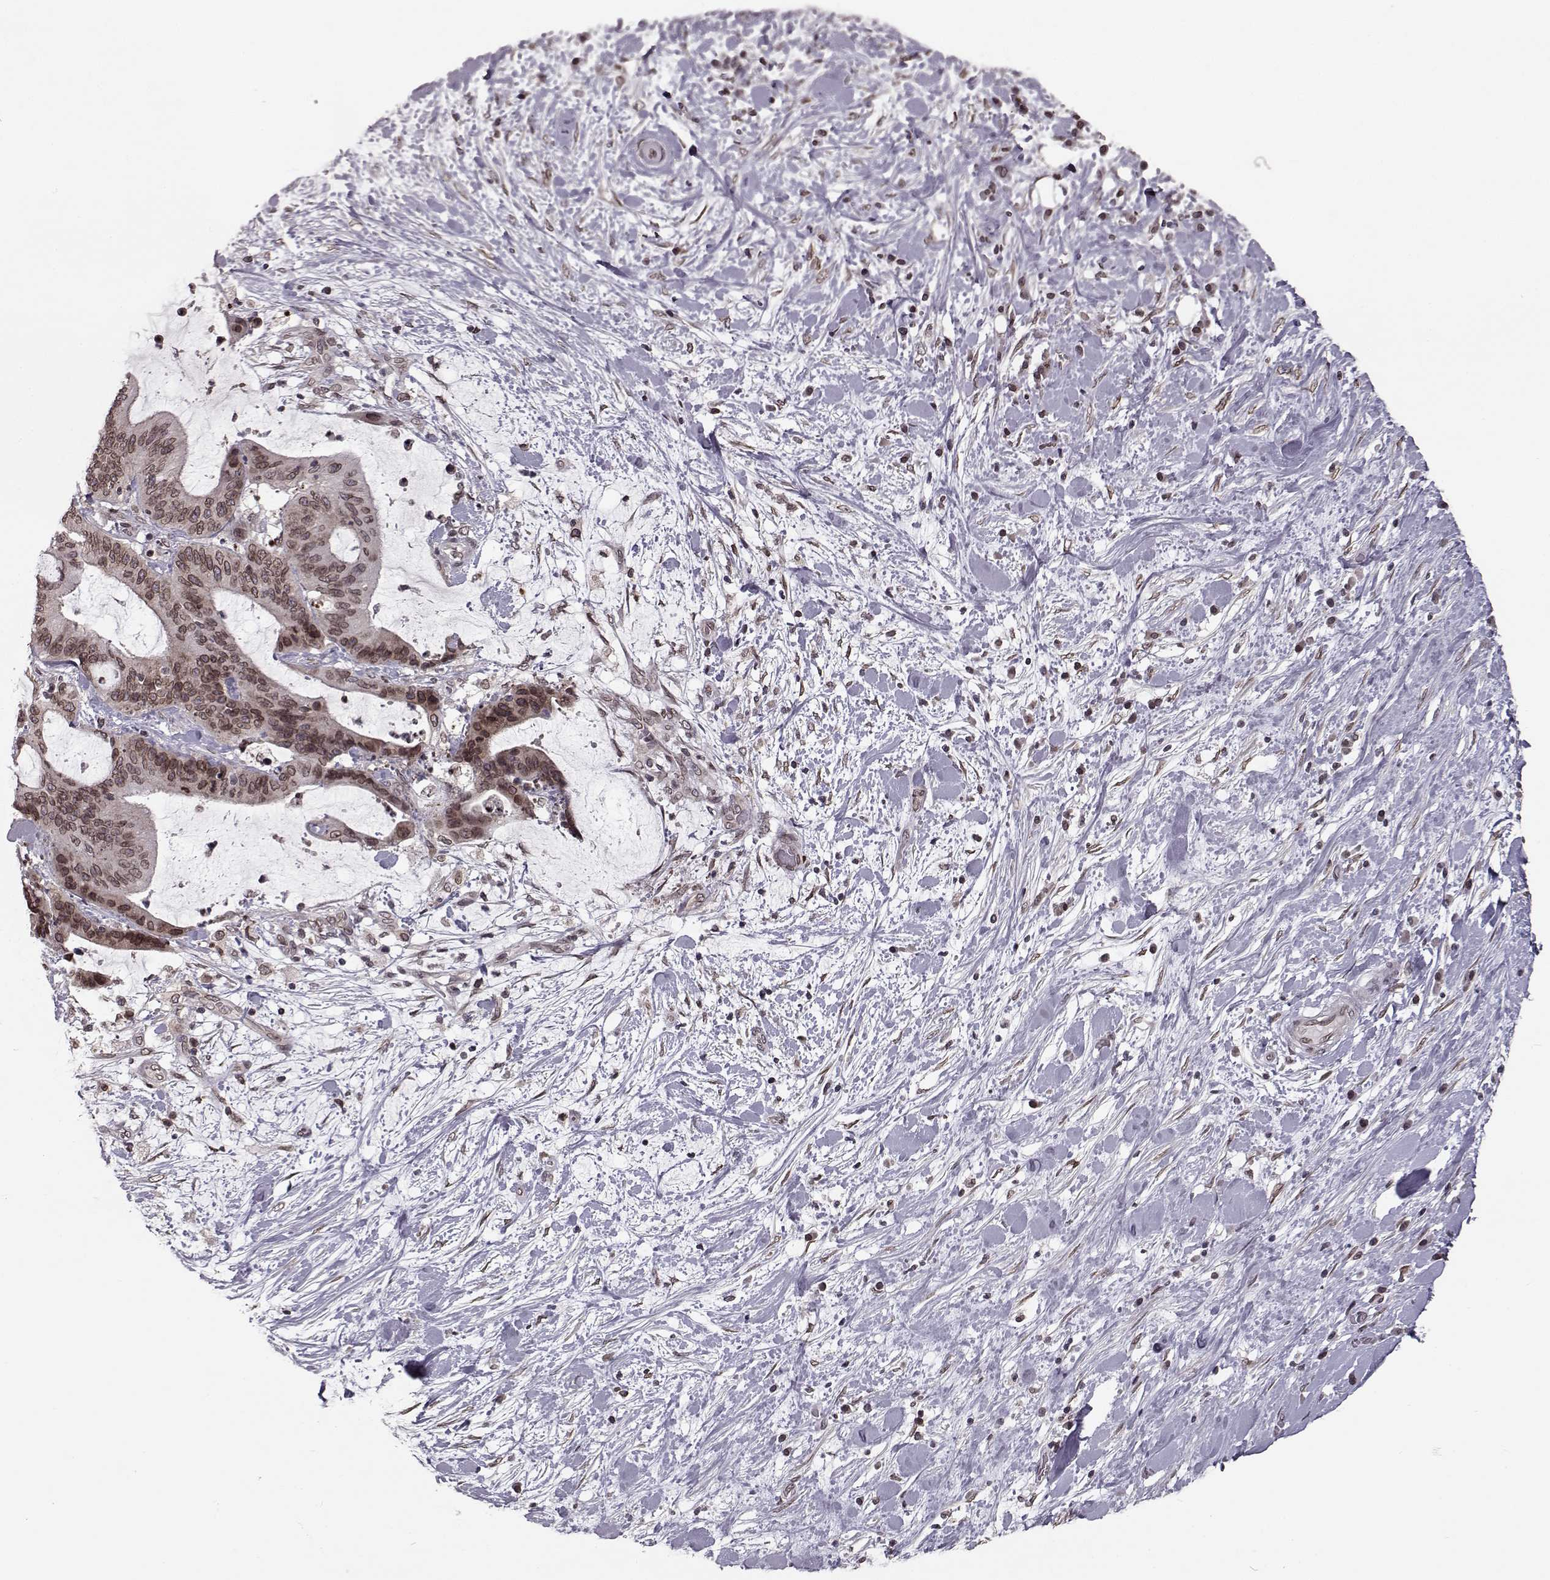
{"staining": {"intensity": "weak", "quantity": ">75%", "location": "cytoplasmic/membranous,nuclear"}, "tissue": "liver cancer", "cell_type": "Tumor cells", "image_type": "cancer", "snomed": [{"axis": "morphology", "description": "Cholangiocarcinoma"}, {"axis": "topography", "description": "Liver"}], "caption": "Protein expression analysis of cholangiocarcinoma (liver) reveals weak cytoplasmic/membranous and nuclear expression in approximately >75% of tumor cells.", "gene": "NUP37", "patient": {"sex": "female", "age": 73}}